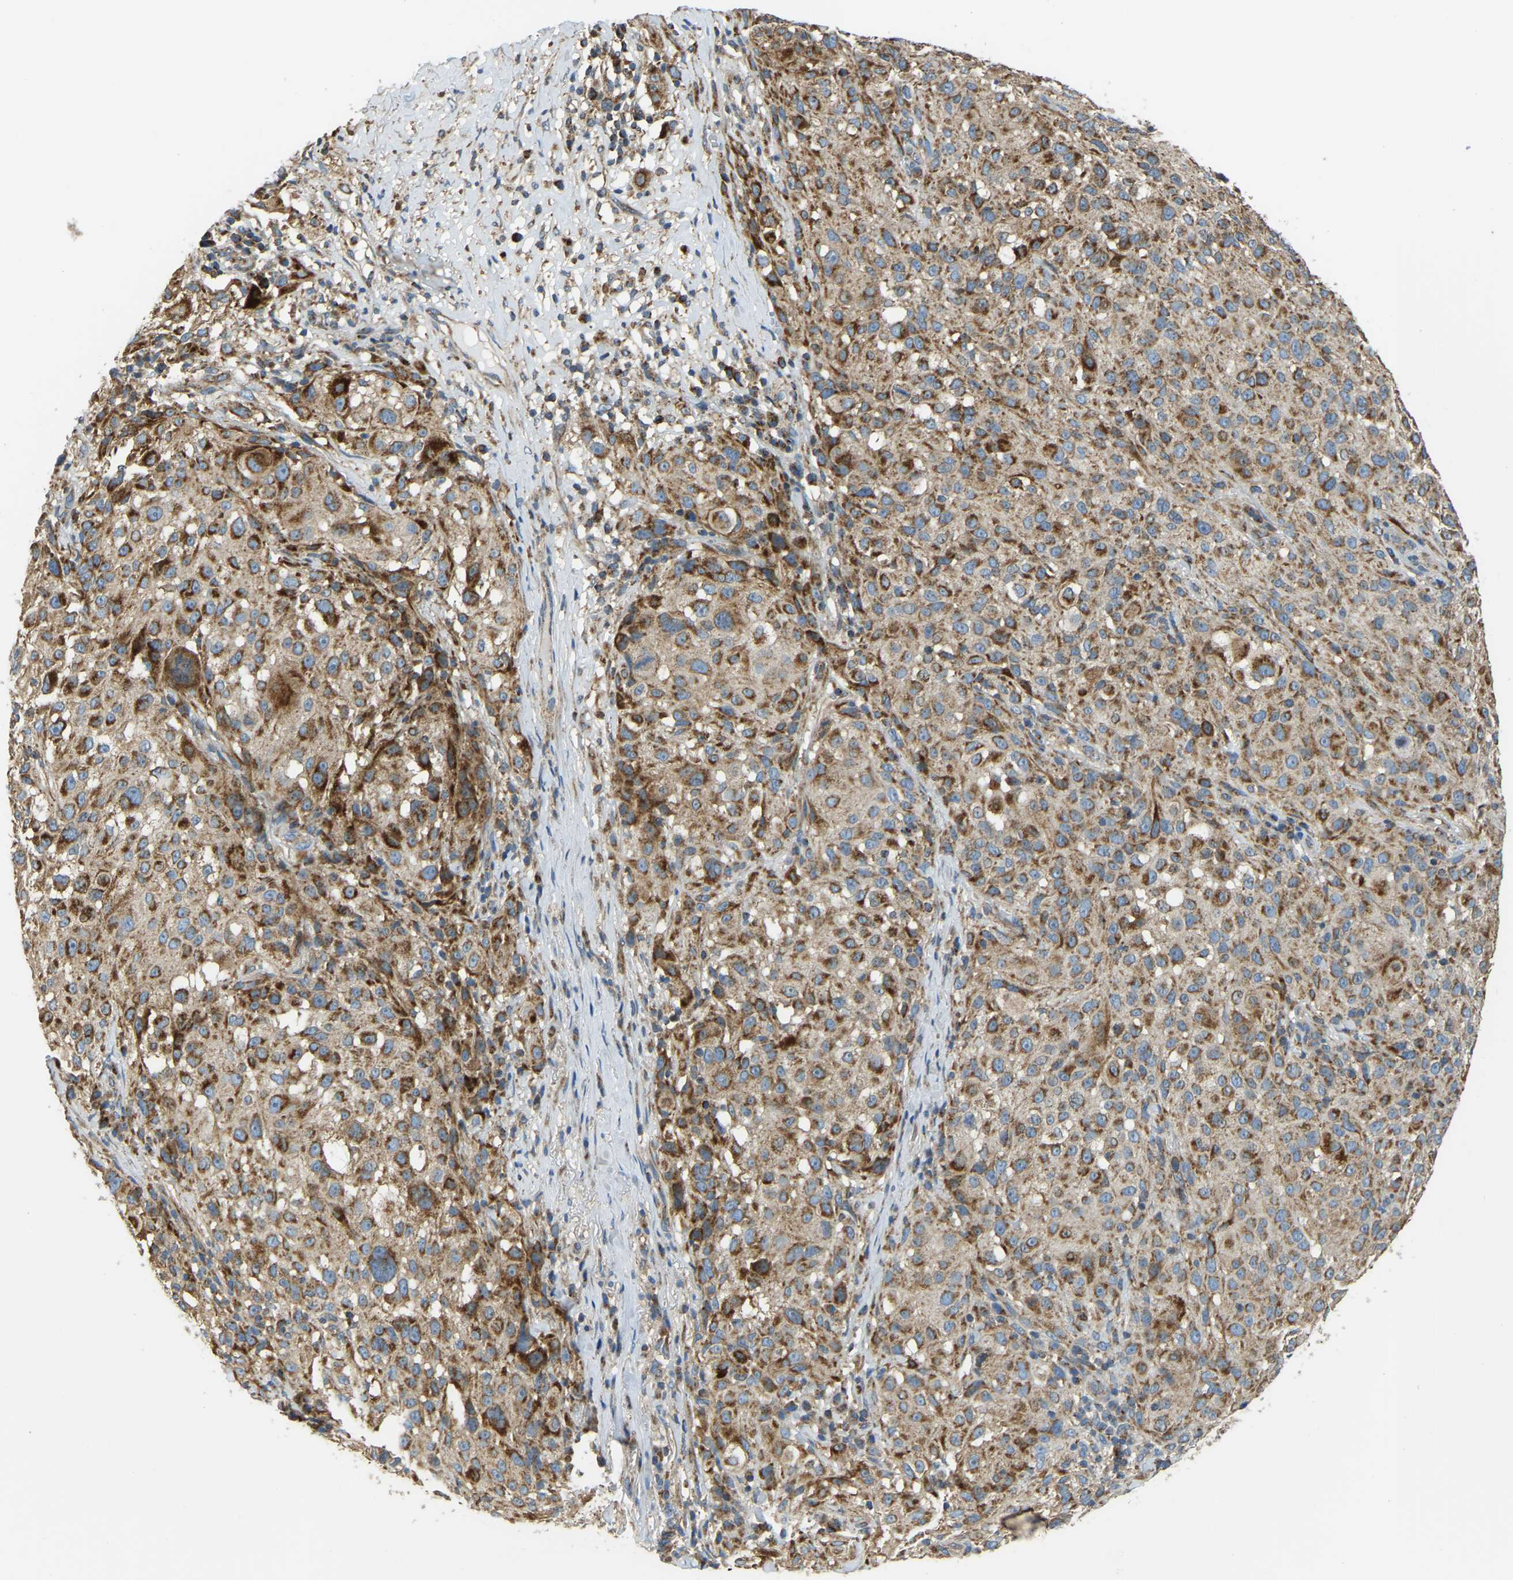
{"staining": {"intensity": "moderate", "quantity": ">75%", "location": "cytoplasmic/membranous"}, "tissue": "melanoma", "cell_type": "Tumor cells", "image_type": "cancer", "snomed": [{"axis": "morphology", "description": "Necrosis, NOS"}, {"axis": "morphology", "description": "Malignant melanoma, NOS"}, {"axis": "topography", "description": "Skin"}], "caption": "Moderate cytoplasmic/membranous expression is appreciated in about >75% of tumor cells in malignant melanoma.", "gene": "PSMD7", "patient": {"sex": "female", "age": 87}}